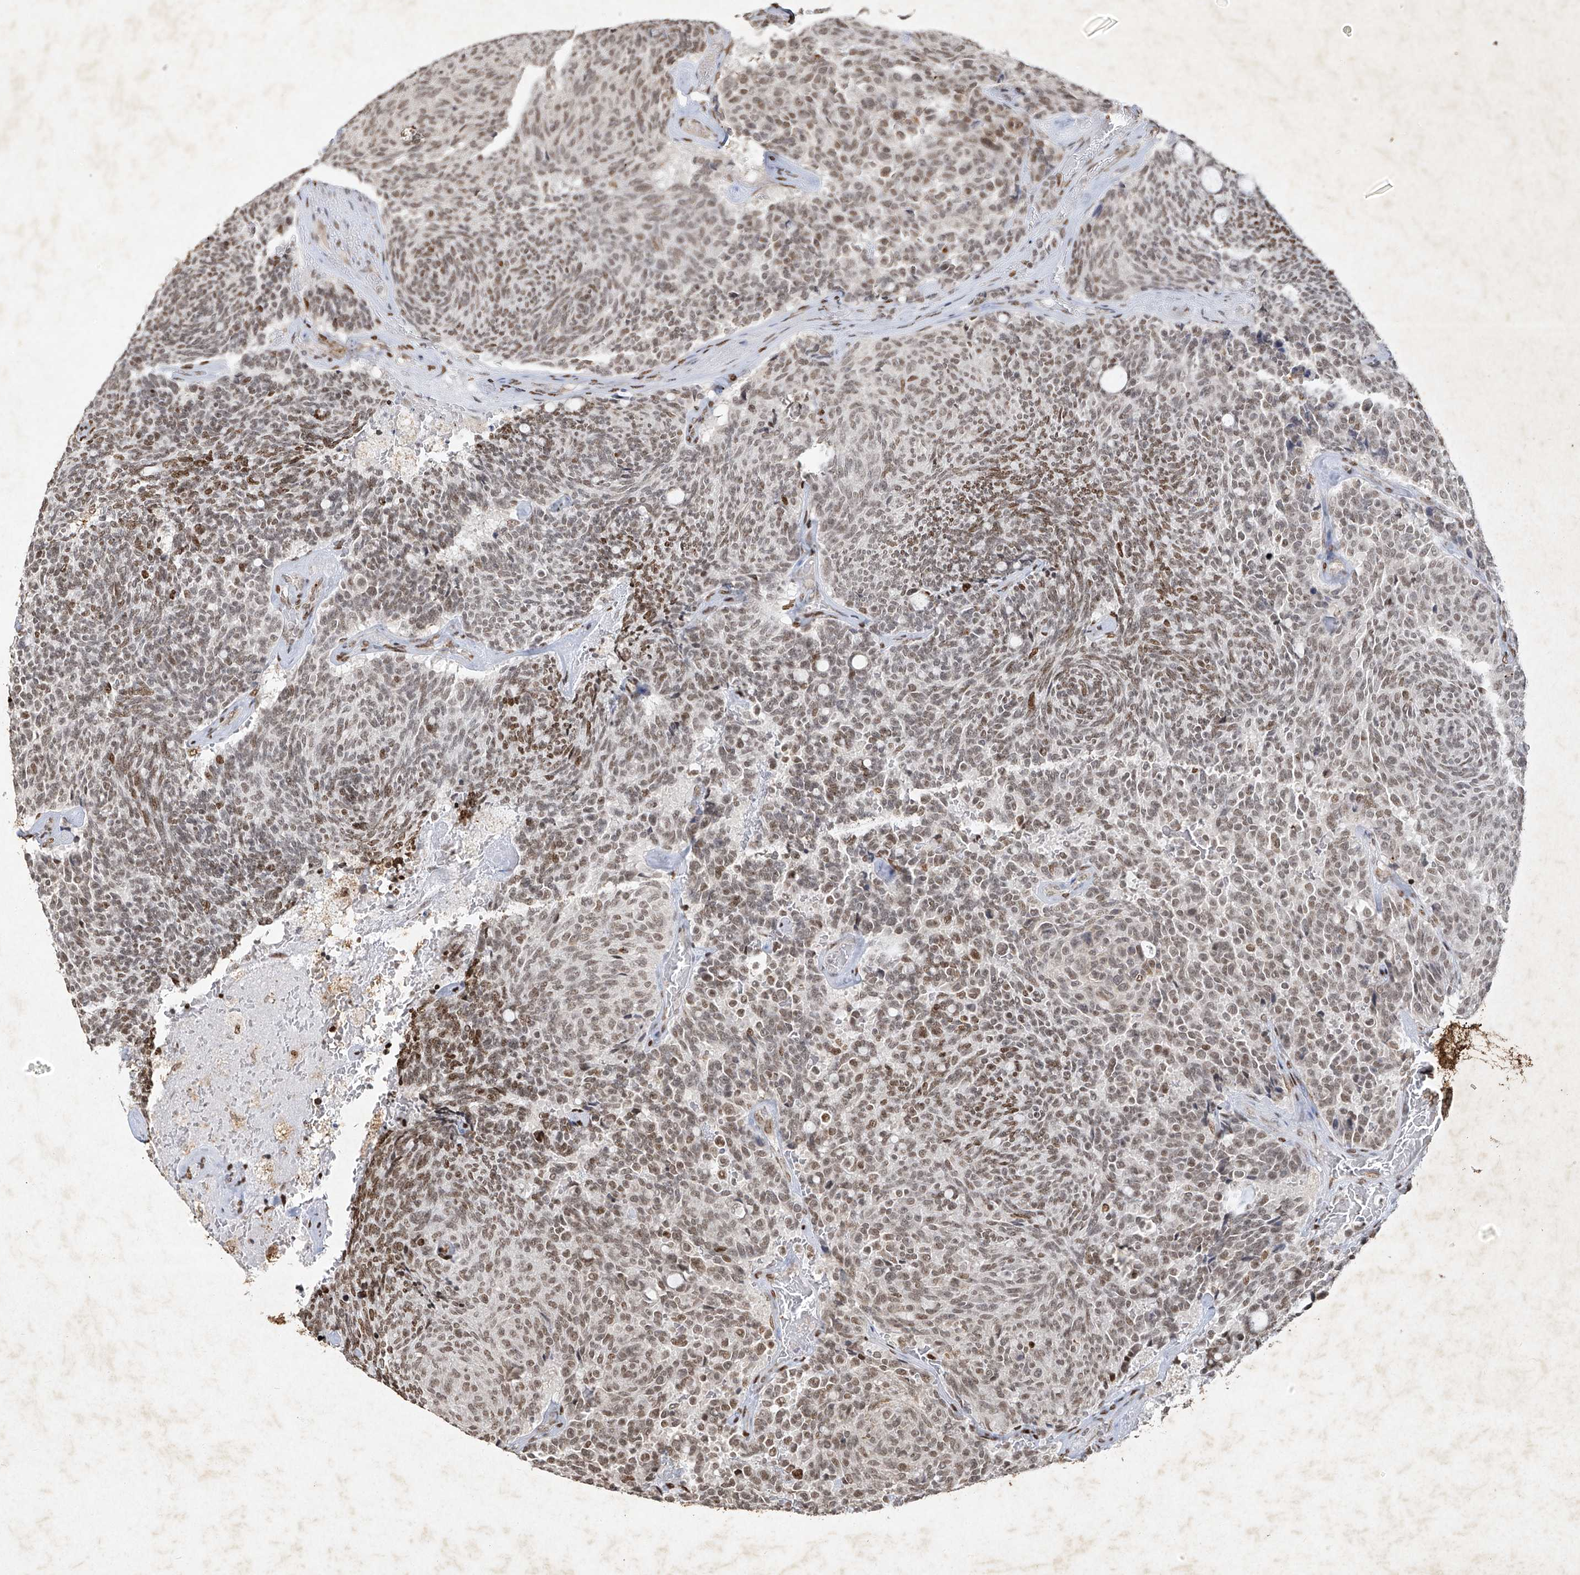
{"staining": {"intensity": "moderate", "quantity": ">75%", "location": "nuclear"}, "tissue": "carcinoid", "cell_type": "Tumor cells", "image_type": "cancer", "snomed": [{"axis": "morphology", "description": "Carcinoid, malignant, NOS"}, {"axis": "topography", "description": "Pancreas"}], "caption": "Immunohistochemistry (IHC) histopathology image of neoplastic tissue: human carcinoid (malignant) stained using IHC reveals medium levels of moderate protein expression localized specifically in the nuclear of tumor cells, appearing as a nuclear brown color.", "gene": "ATRIP", "patient": {"sex": "female", "age": 54}}